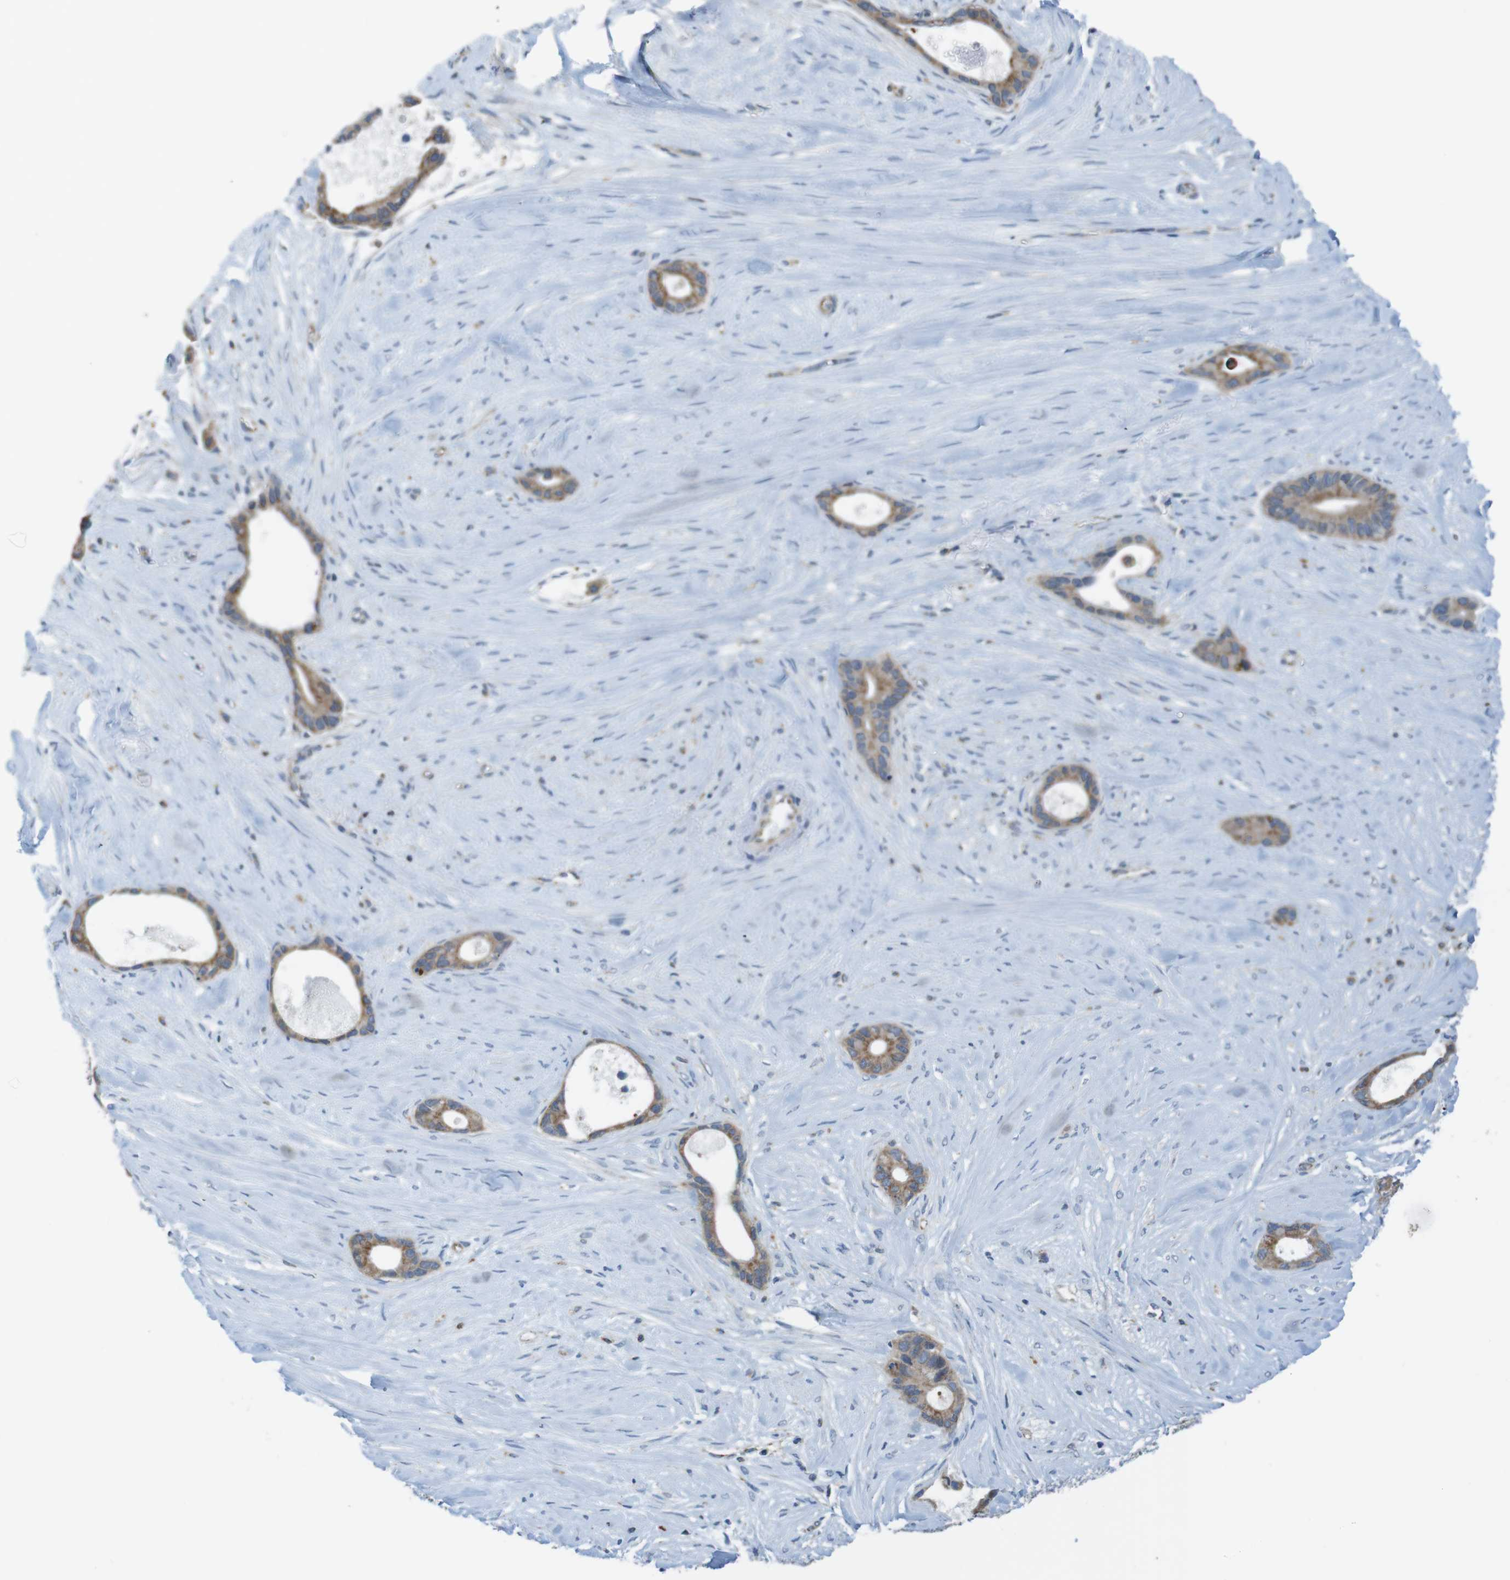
{"staining": {"intensity": "moderate", "quantity": ">75%", "location": "cytoplasmic/membranous"}, "tissue": "liver cancer", "cell_type": "Tumor cells", "image_type": "cancer", "snomed": [{"axis": "morphology", "description": "Cholangiocarcinoma"}, {"axis": "topography", "description": "Liver"}], "caption": "A brown stain highlights moderate cytoplasmic/membranous expression of a protein in human liver cancer (cholangiocarcinoma) tumor cells. The staining was performed using DAB, with brown indicating positive protein expression. Nuclei are stained blue with hematoxylin.", "gene": "GRIK2", "patient": {"sex": "female", "age": 55}}